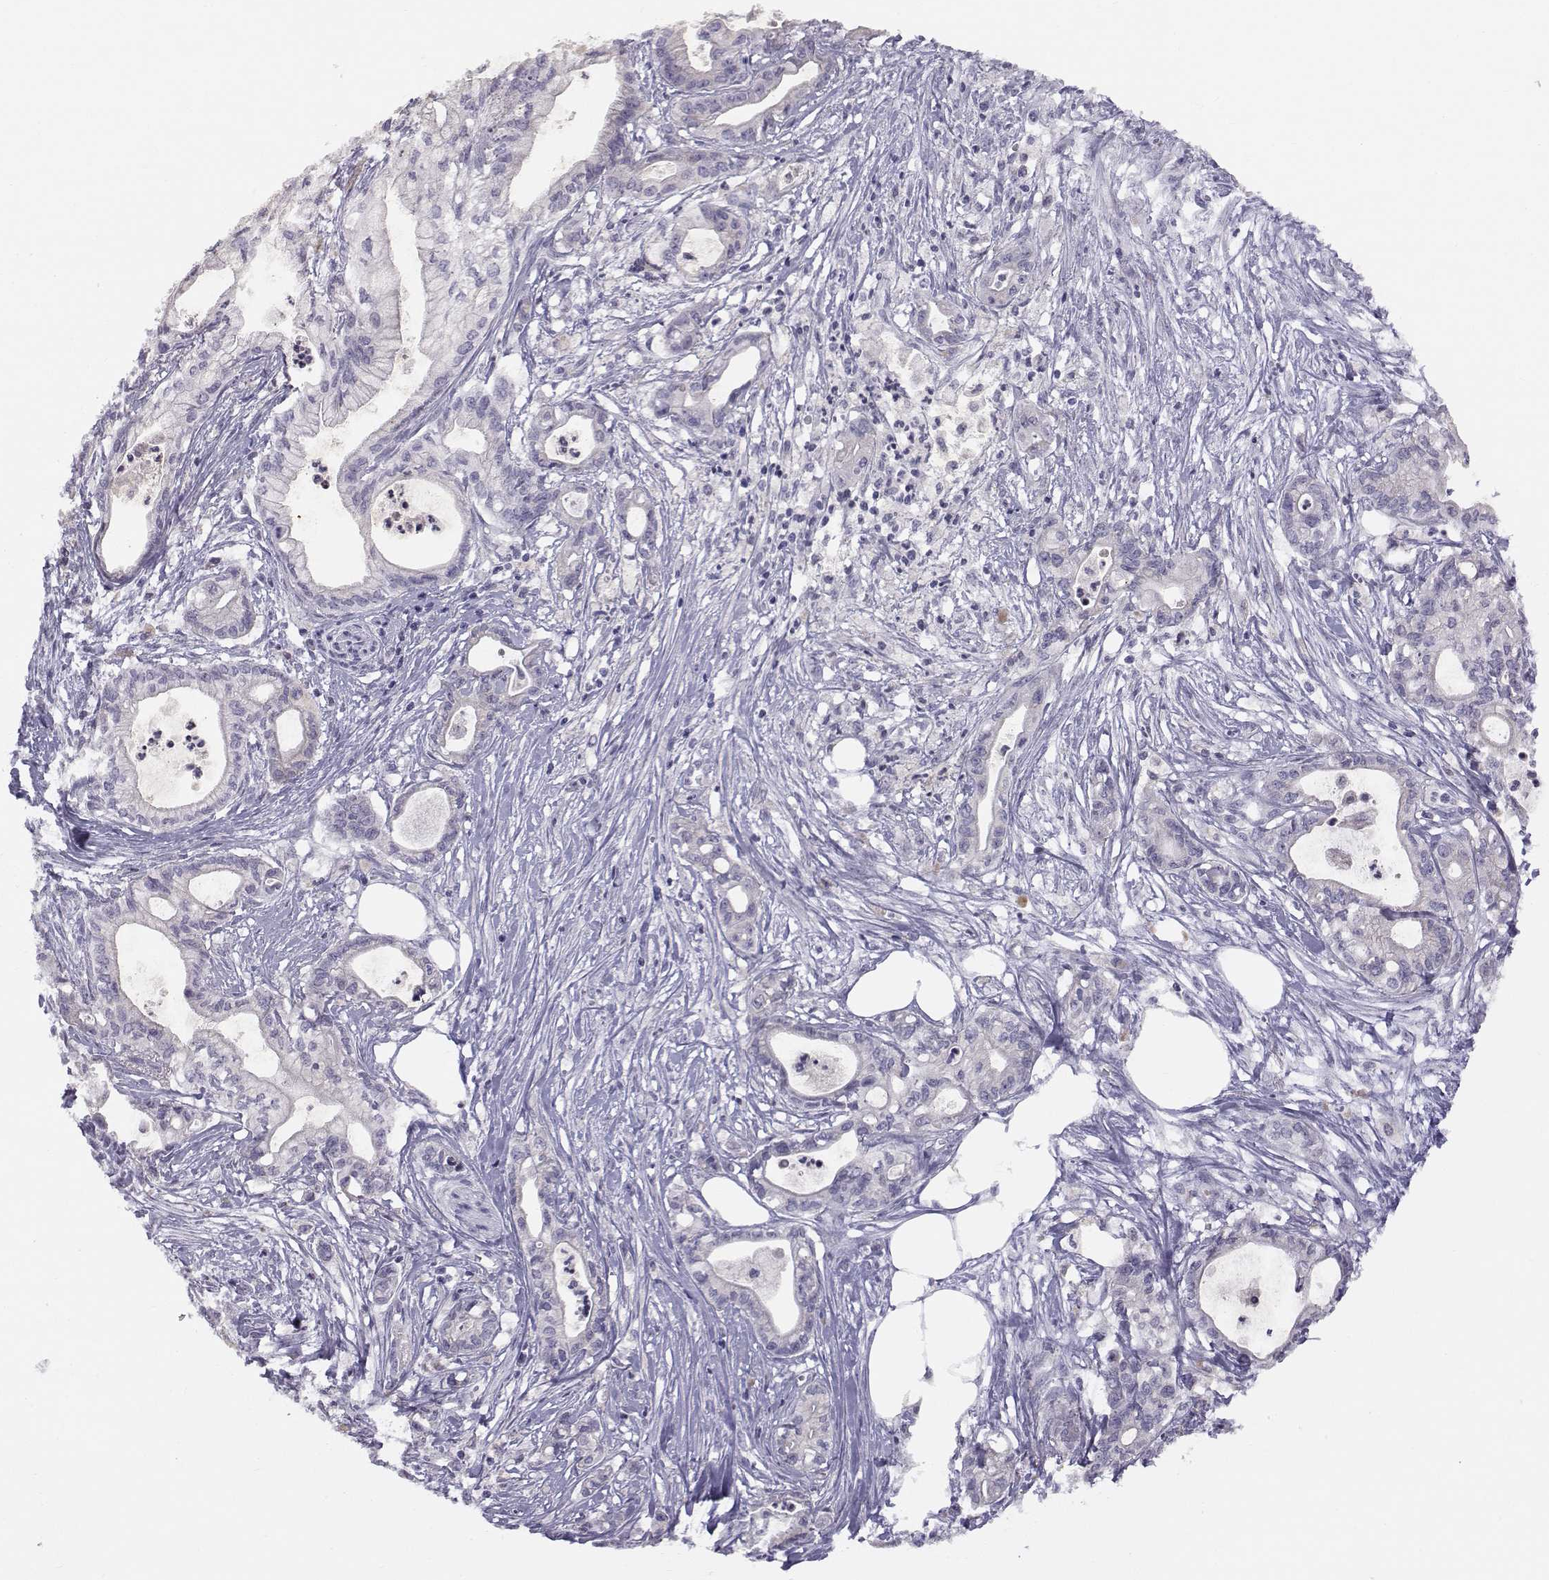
{"staining": {"intensity": "negative", "quantity": "none", "location": "none"}, "tissue": "pancreatic cancer", "cell_type": "Tumor cells", "image_type": "cancer", "snomed": [{"axis": "morphology", "description": "Adenocarcinoma, NOS"}, {"axis": "topography", "description": "Pancreas"}], "caption": "This is an immunohistochemistry (IHC) photomicrograph of human adenocarcinoma (pancreatic). There is no positivity in tumor cells.", "gene": "ACSL6", "patient": {"sex": "male", "age": 71}}